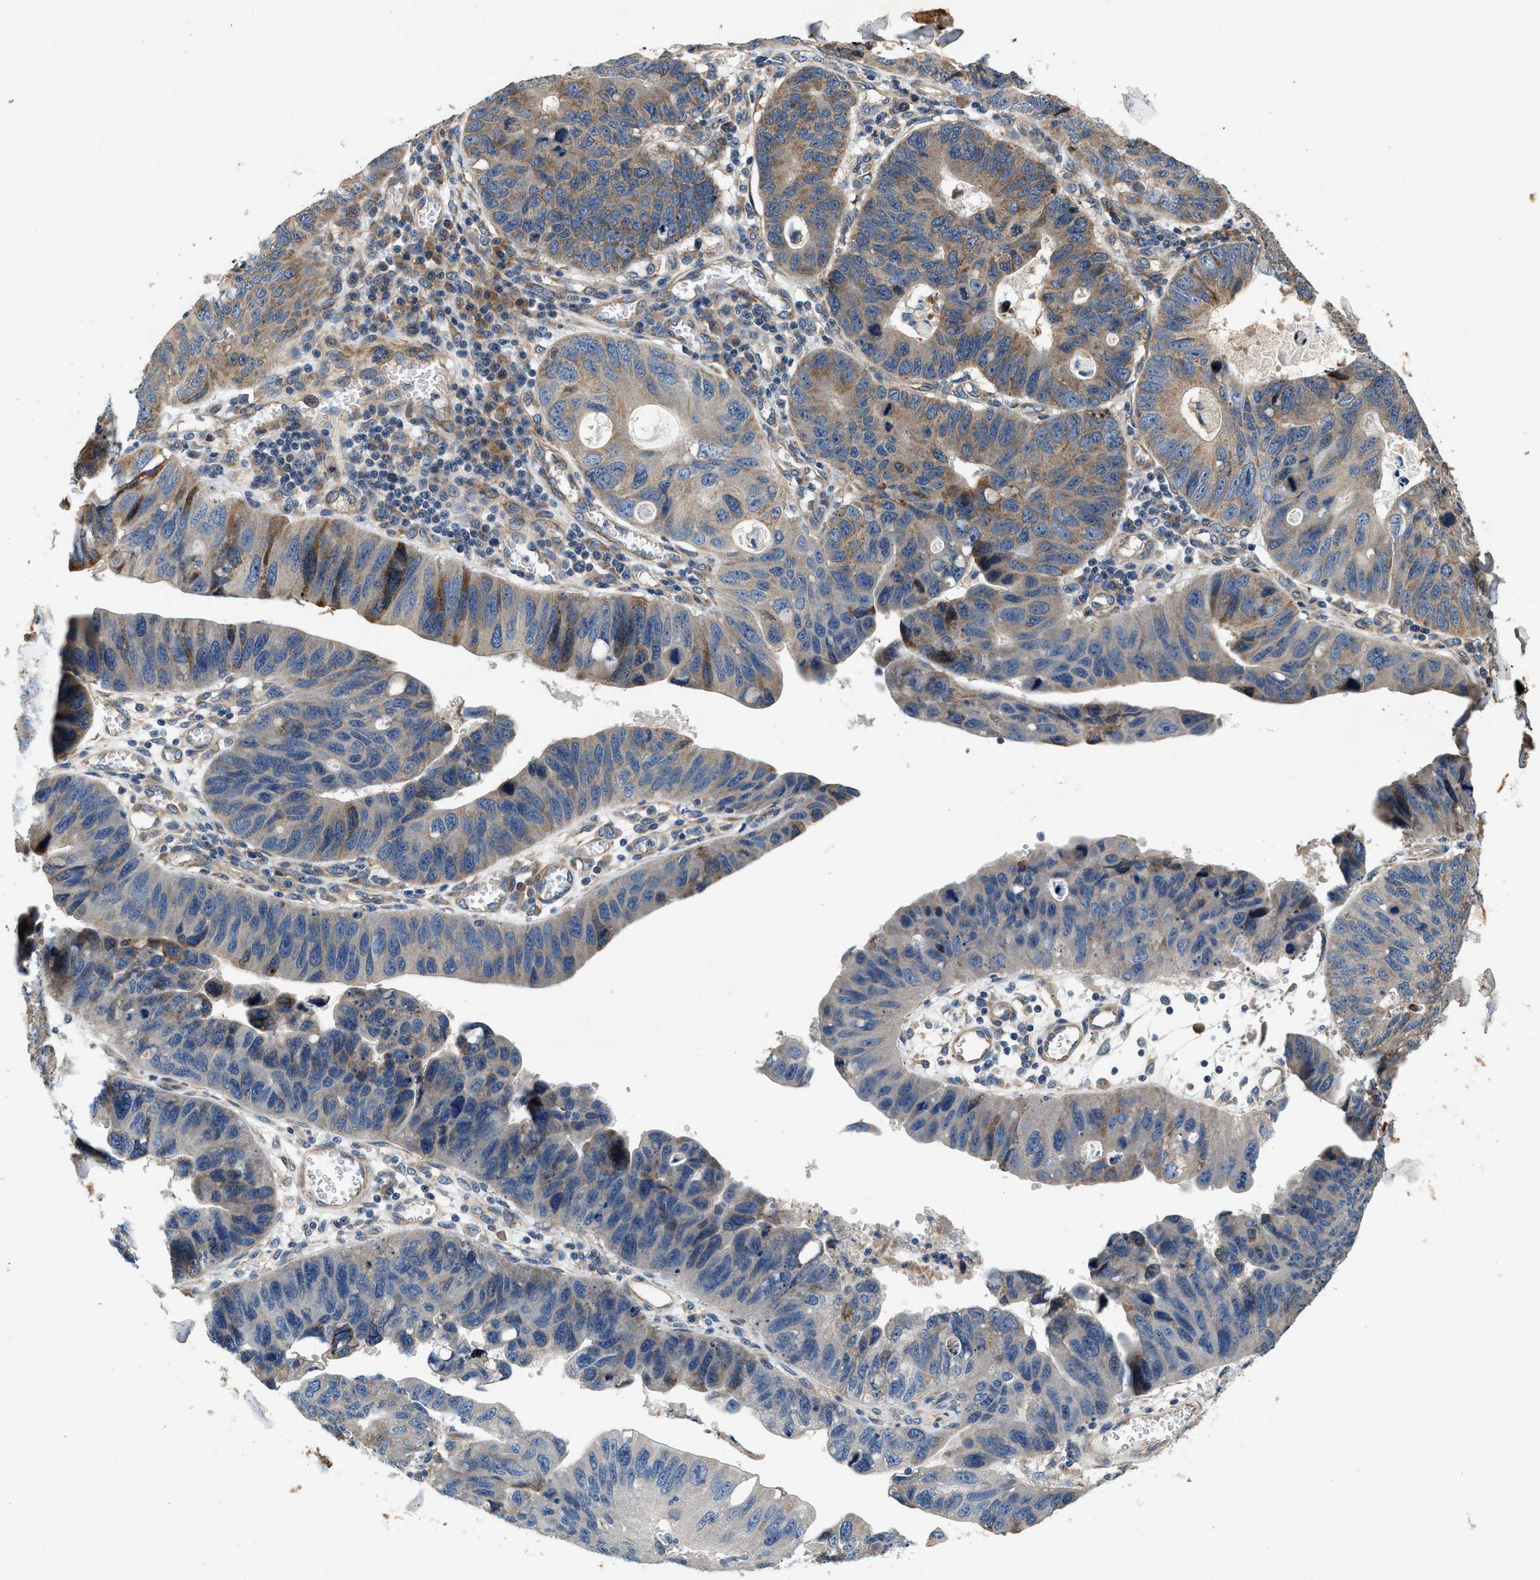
{"staining": {"intensity": "moderate", "quantity": "<25%", "location": "cytoplasmic/membranous"}, "tissue": "stomach cancer", "cell_type": "Tumor cells", "image_type": "cancer", "snomed": [{"axis": "morphology", "description": "Adenocarcinoma, NOS"}, {"axis": "topography", "description": "Stomach"}], "caption": "Adenocarcinoma (stomach) was stained to show a protein in brown. There is low levels of moderate cytoplasmic/membranous expression in approximately <25% of tumor cells. The protein is stained brown, and the nuclei are stained in blue (DAB (3,3'-diaminobenzidine) IHC with brightfield microscopy, high magnification).", "gene": "DUSP10", "patient": {"sex": "male", "age": 59}}